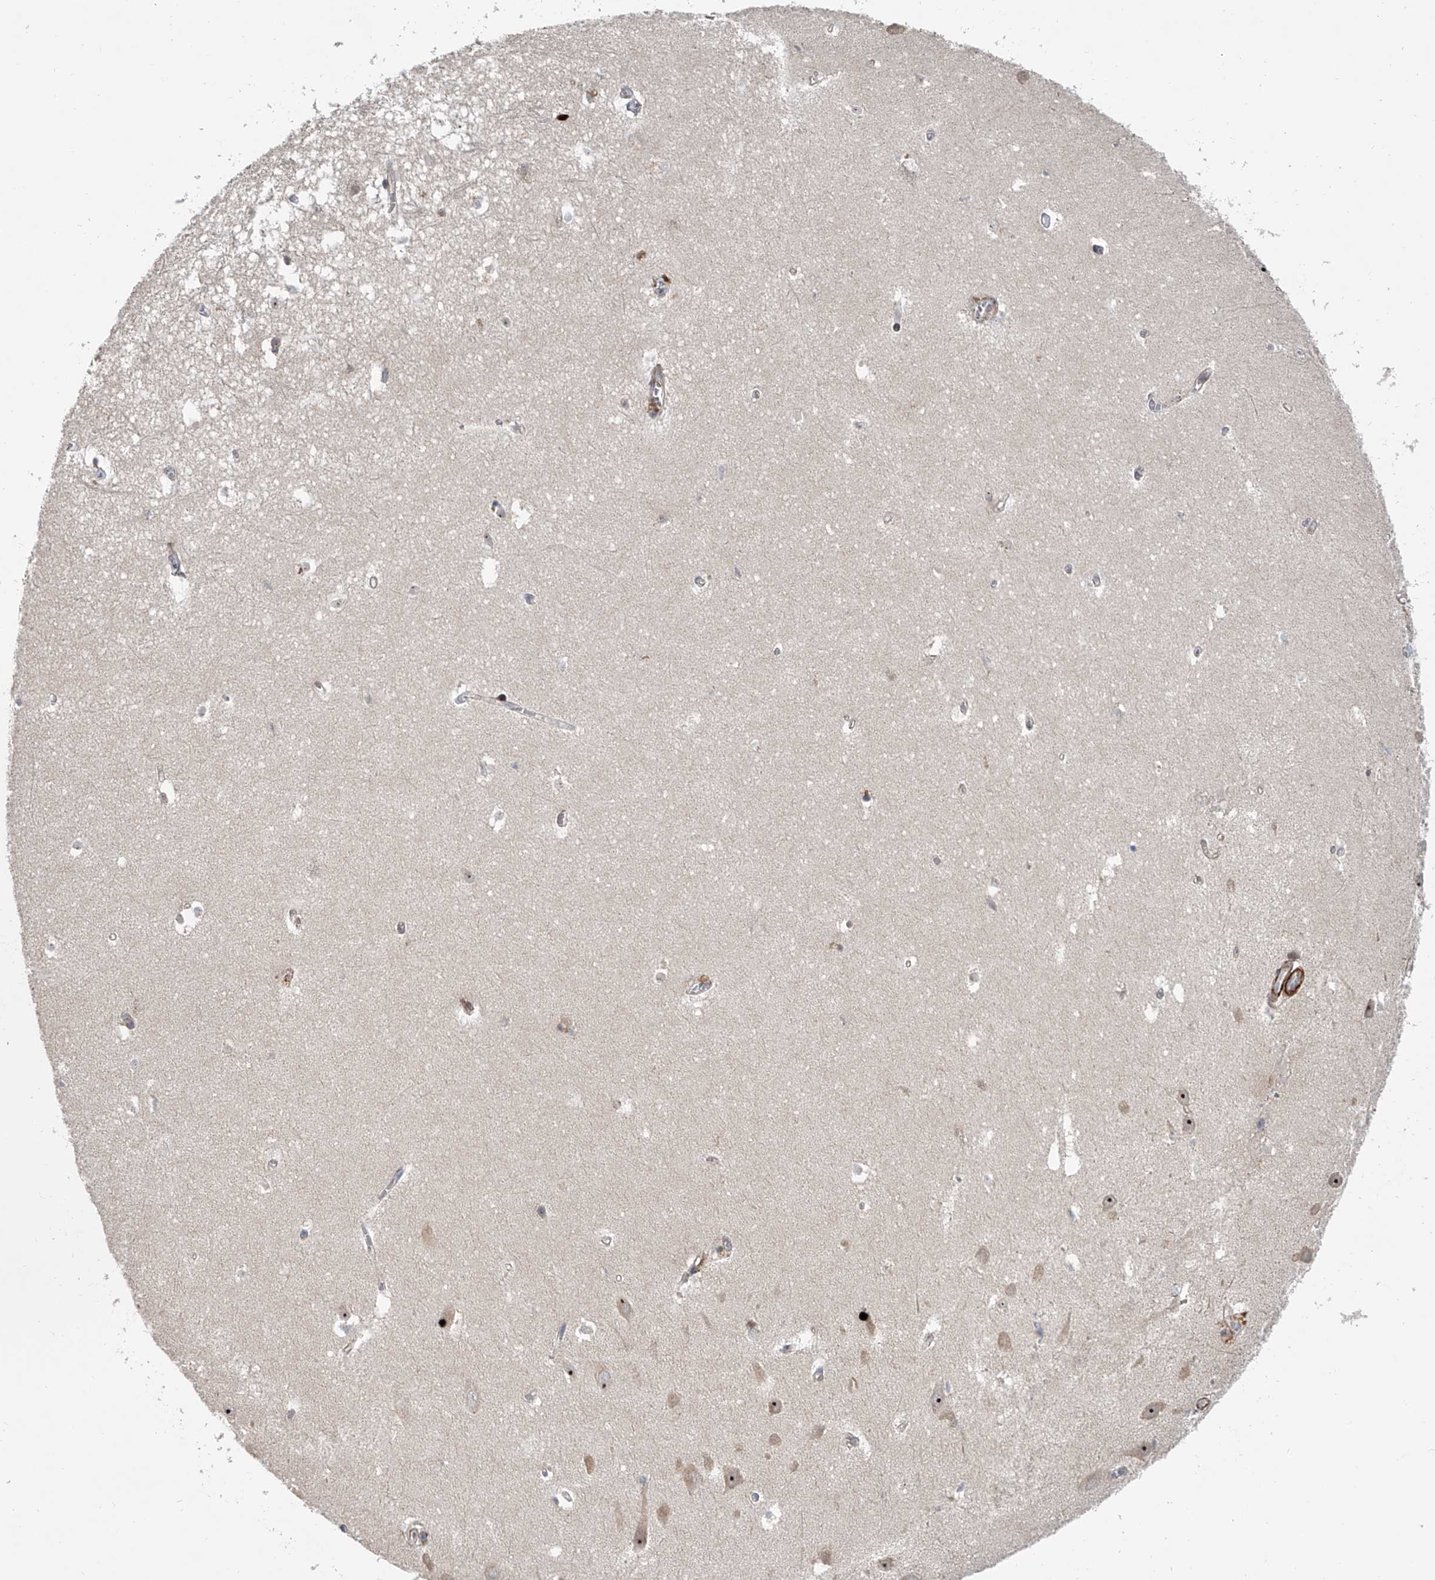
{"staining": {"intensity": "negative", "quantity": "none", "location": "none"}, "tissue": "hippocampus", "cell_type": "Glial cells", "image_type": "normal", "snomed": [{"axis": "morphology", "description": "Normal tissue, NOS"}, {"axis": "topography", "description": "Hippocampus"}], "caption": "There is no significant staining in glial cells of hippocampus. (Immunohistochemistry, brightfield microscopy, high magnification).", "gene": "DLGAP2", "patient": {"sex": "female", "age": 64}}